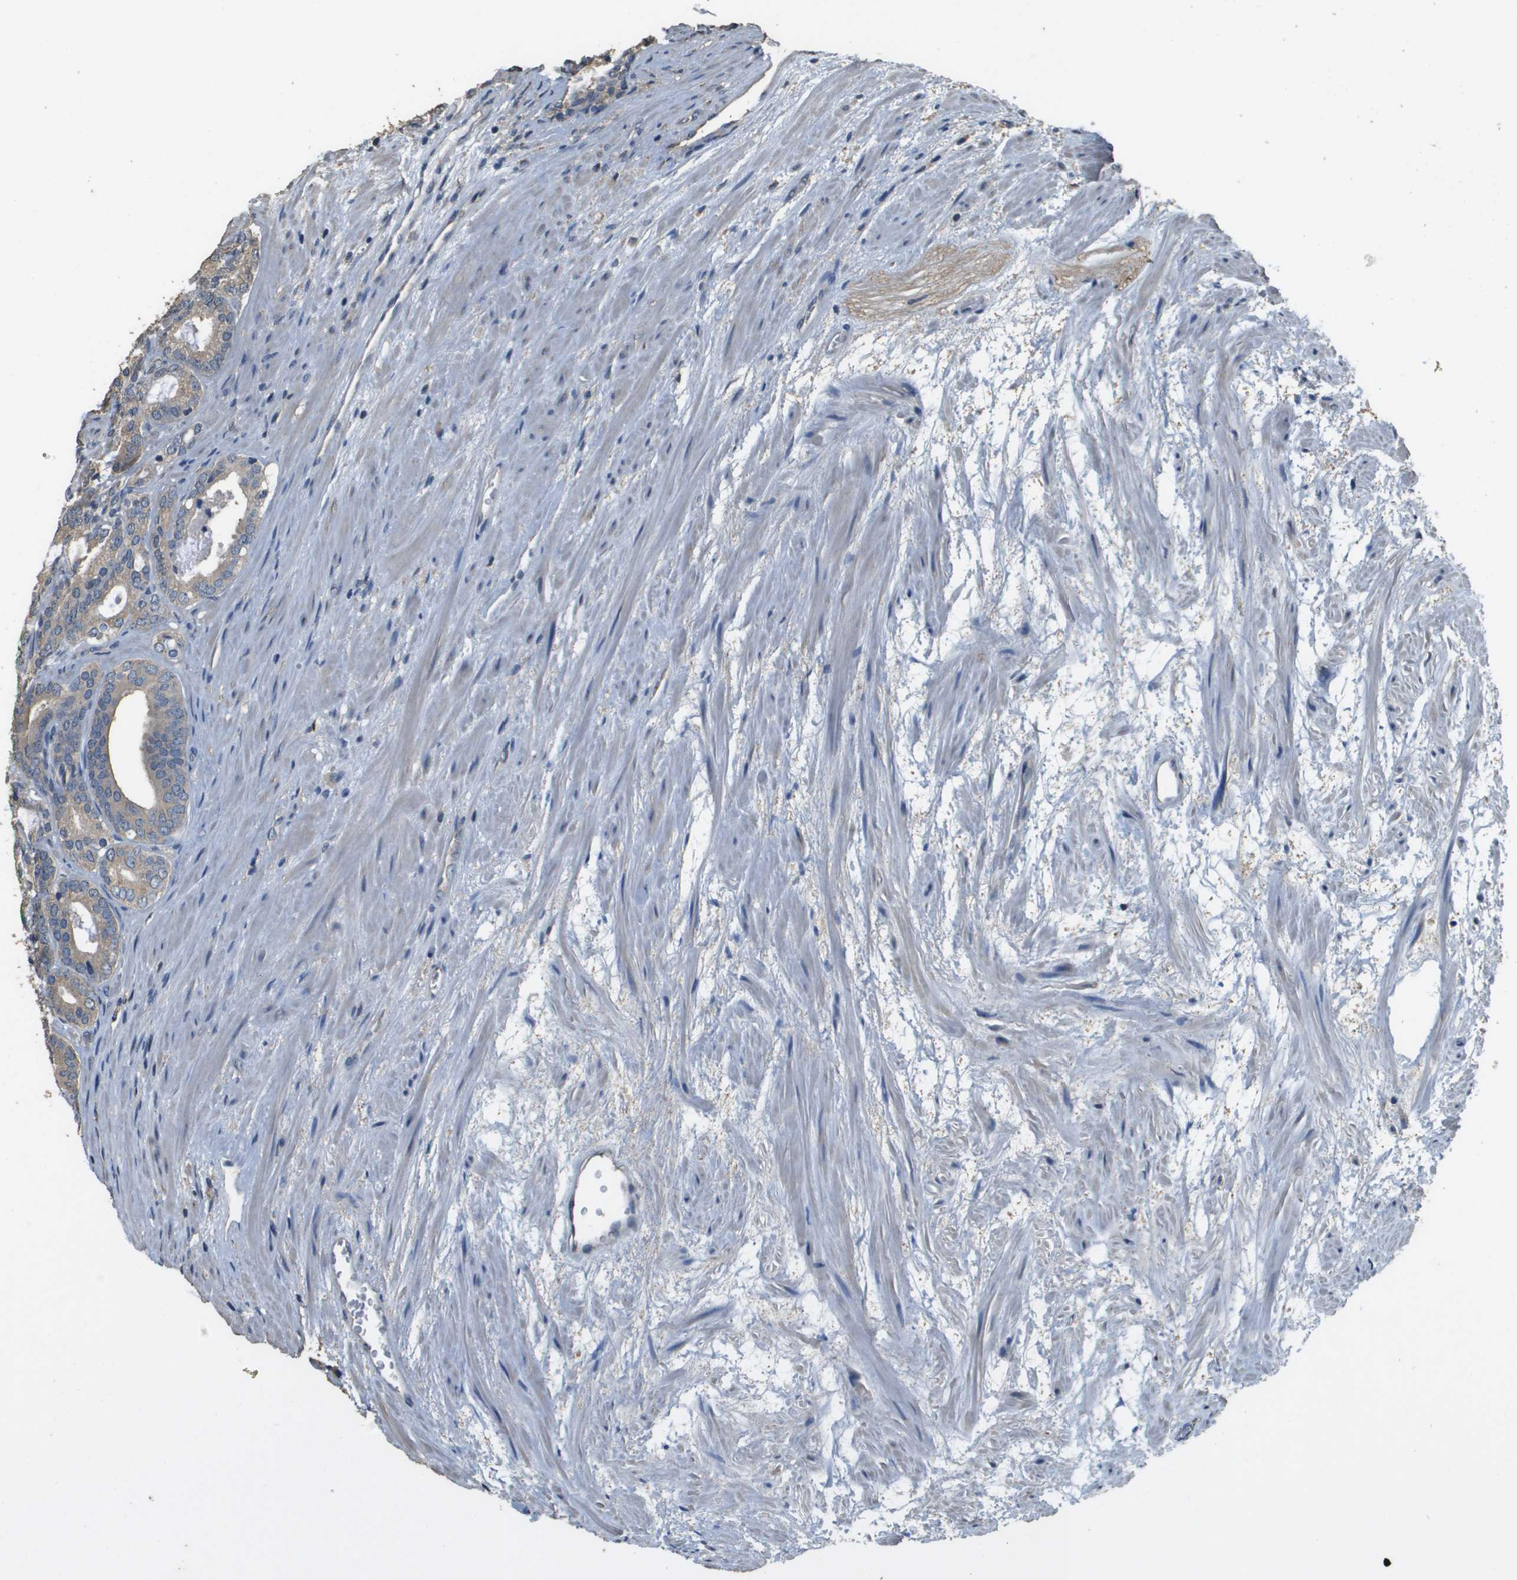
{"staining": {"intensity": "weak", "quantity": "25%-75%", "location": "cytoplasmic/membranous"}, "tissue": "prostate cancer", "cell_type": "Tumor cells", "image_type": "cancer", "snomed": [{"axis": "morphology", "description": "Adenocarcinoma, High grade"}, {"axis": "topography", "description": "Prostate"}], "caption": "High-grade adenocarcinoma (prostate) stained for a protein exhibits weak cytoplasmic/membranous positivity in tumor cells.", "gene": "RAB6B", "patient": {"sex": "male", "age": 60}}